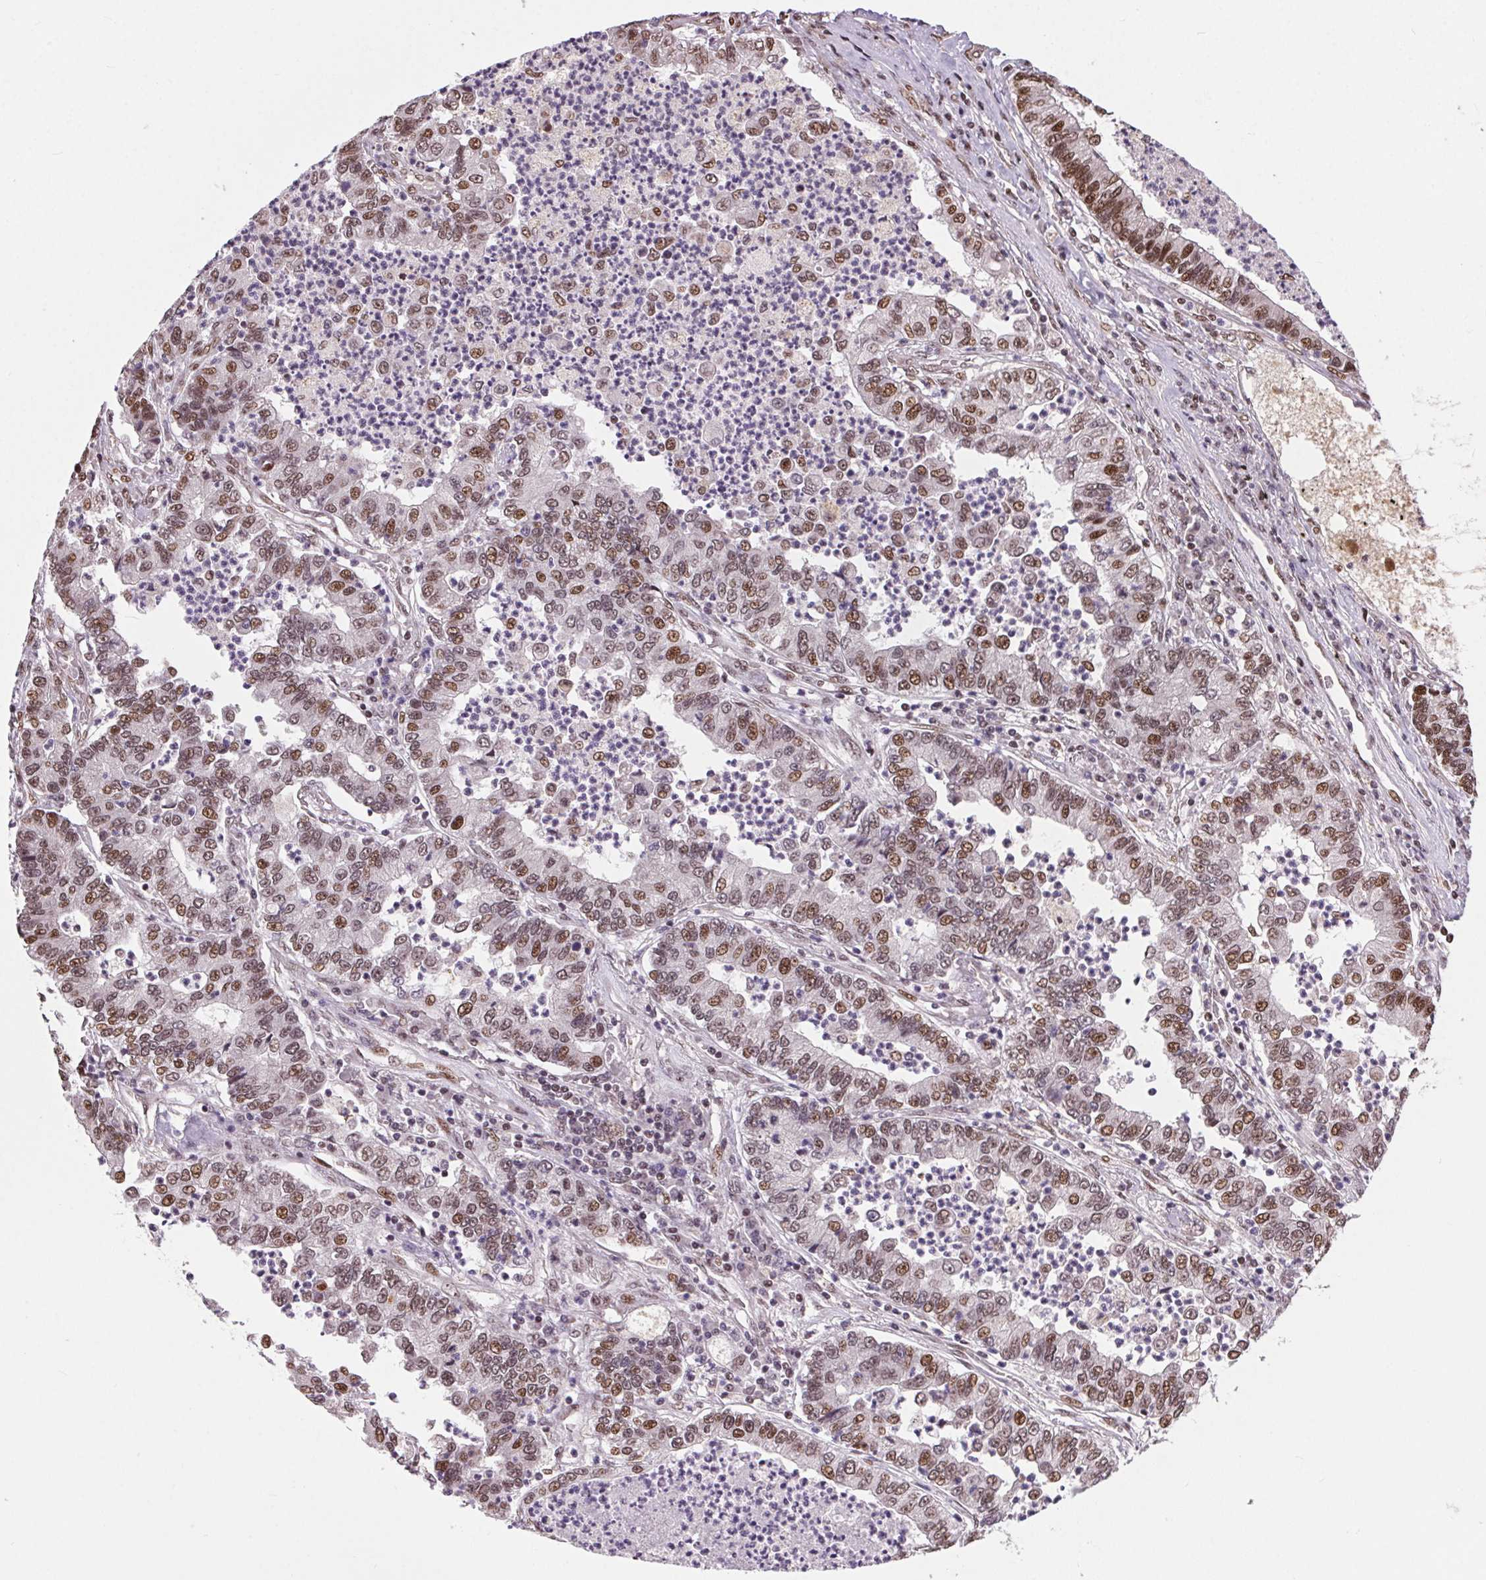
{"staining": {"intensity": "moderate", "quantity": ">75%", "location": "nuclear"}, "tissue": "lung cancer", "cell_type": "Tumor cells", "image_type": "cancer", "snomed": [{"axis": "morphology", "description": "Adenocarcinoma, NOS"}, {"axis": "topography", "description": "Lung"}], "caption": "This is an image of IHC staining of lung cancer (adenocarcinoma), which shows moderate positivity in the nuclear of tumor cells.", "gene": "RAD23A", "patient": {"sex": "female", "age": 57}}